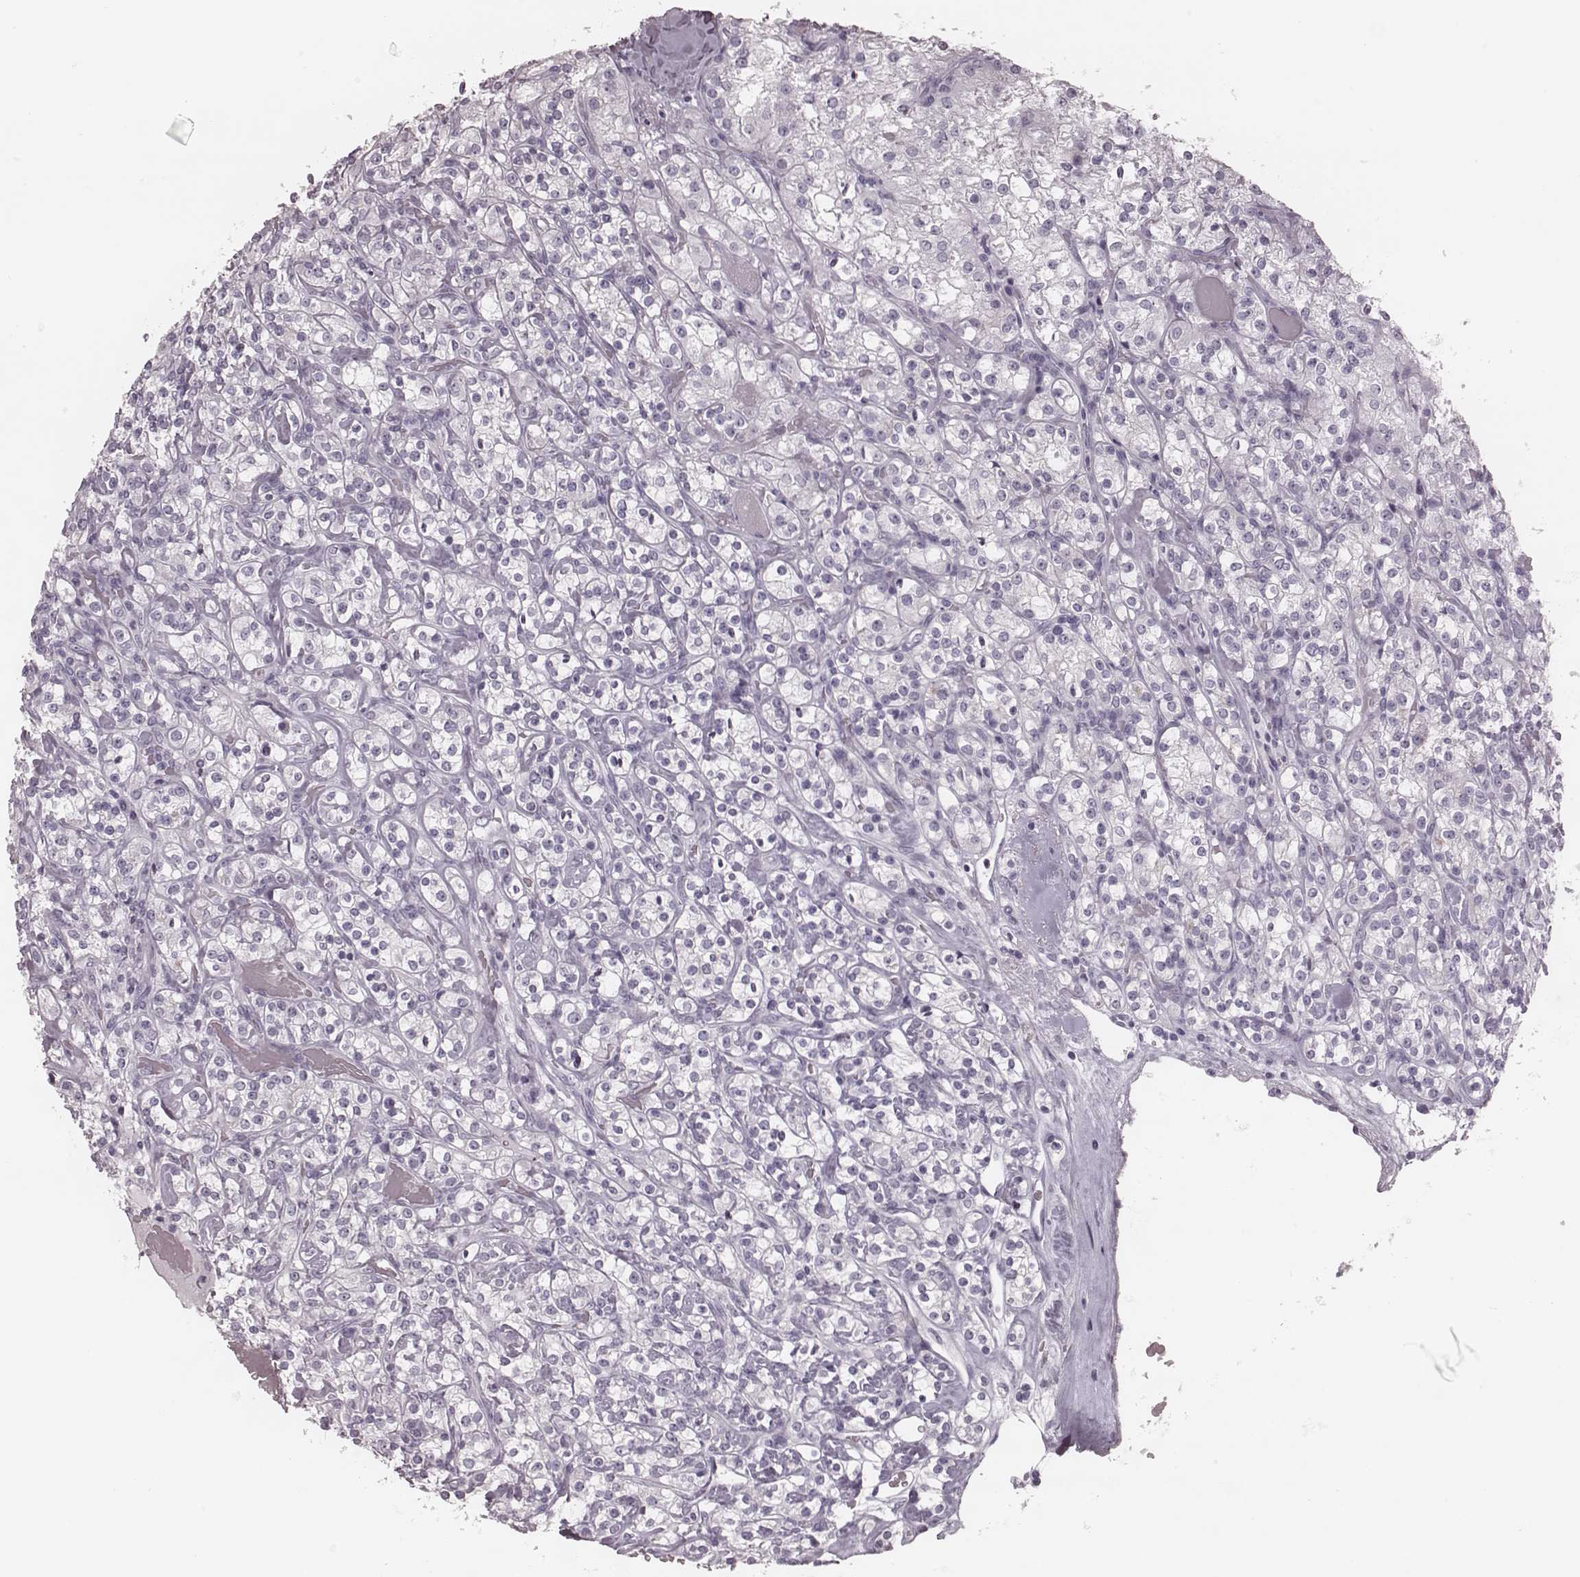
{"staining": {"intensity": "negative", "quantity": "none", "location": "none"}, "tissue": "renal cancer", "cell_type": "Tumor cells", "image_type": "cancer", "snomed": [{"axis": "morphology", "description": "Adenocarcinoma, NOS"}, {"axis": "topography", "description": "Kidney"}], "caption": "A histopathology image of human adenocarcinoma (renal) is negative for staining in tumor cells.", "gene": "KRT74", "patient": {"sex": "male", "age": 77}}